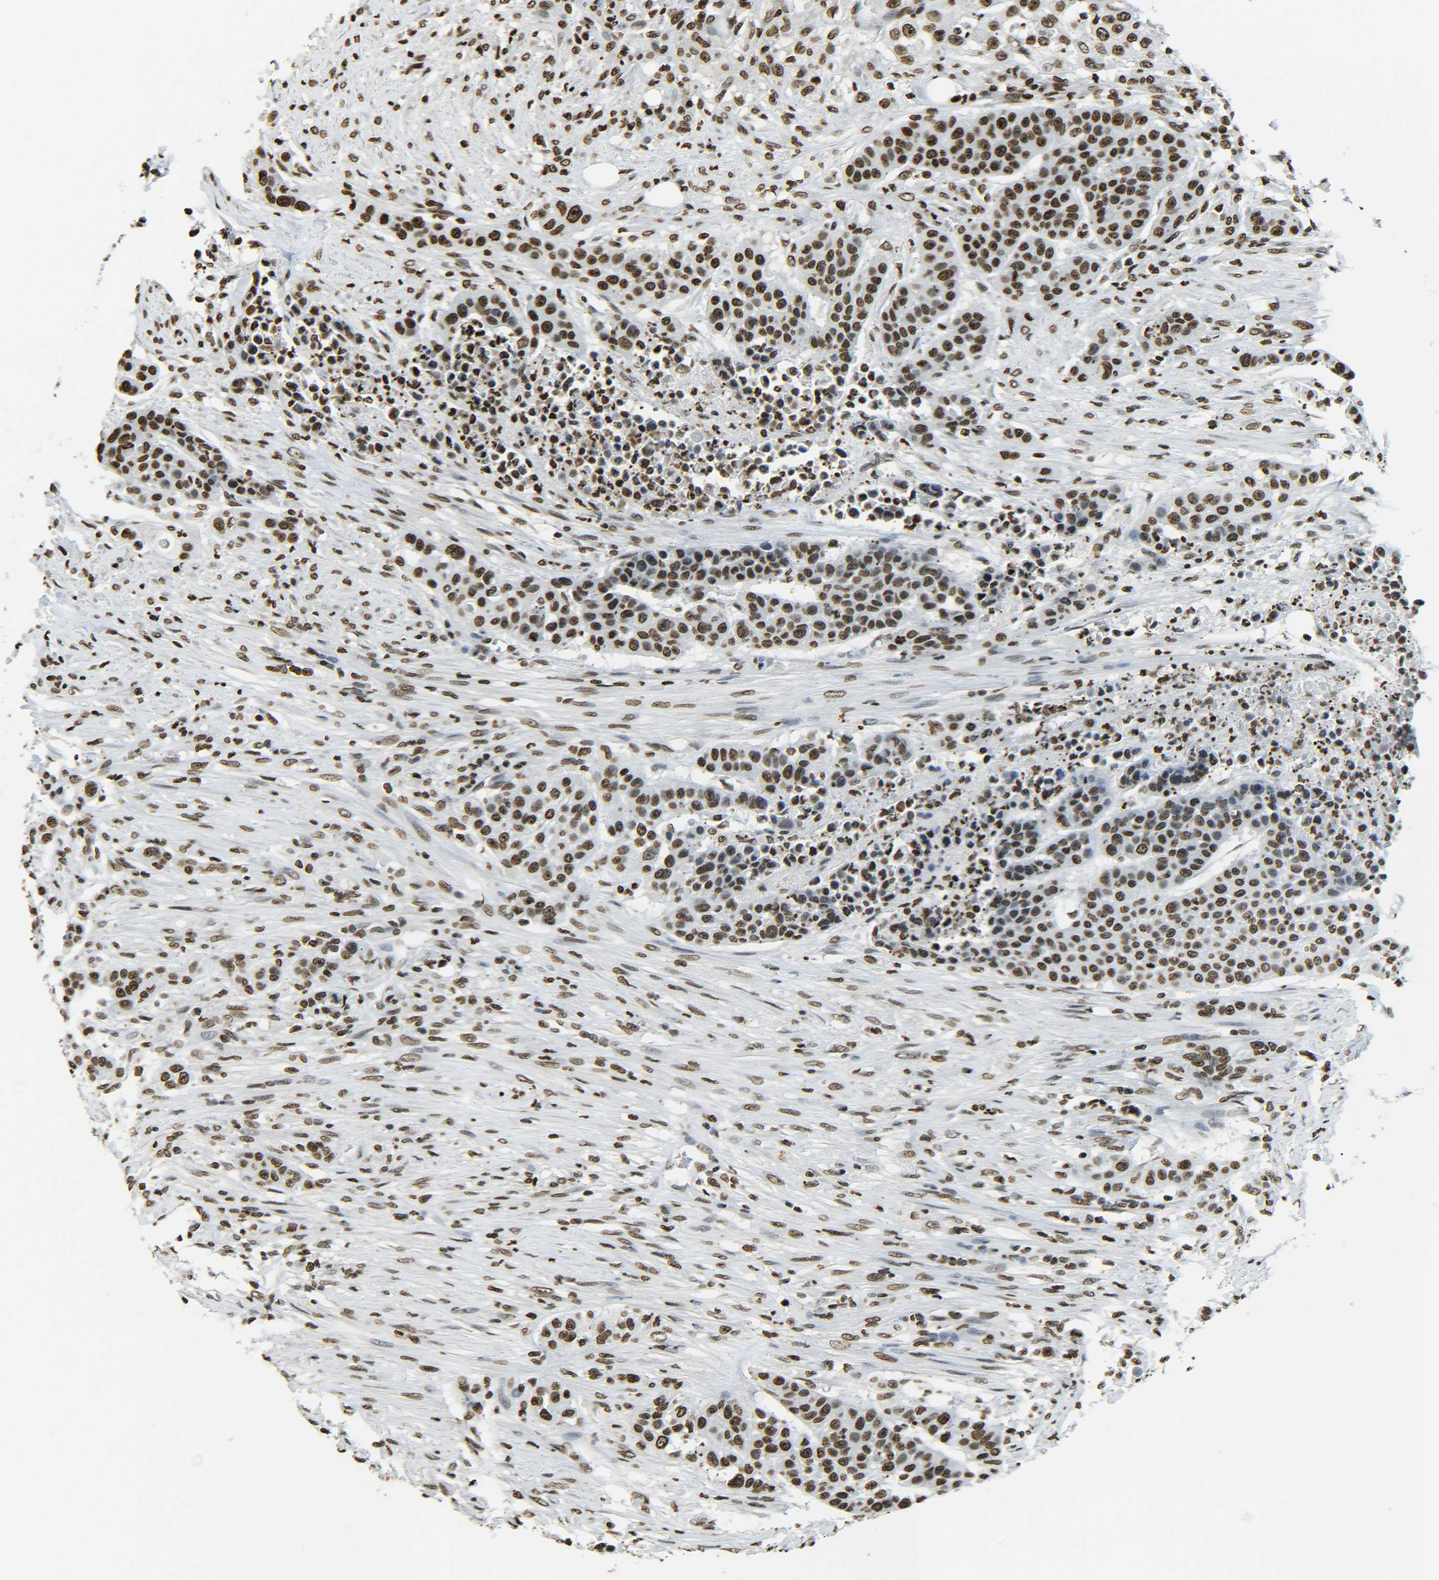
{"staining": {"intensity": "moderate", "quantity": ">75%", "location": "nuclear"}, "tissue": "urothelial cancer", "cell_type": "Tumor cells", "image_type": "cancer", "snomed": [{"axis": "morphology", "description": "Urothelial carcinoma, High grade"}, {"axis": "topography", "description": "Urinary bladder"}], "caption": "Immunohistochemical staining of urothelial cancer displays medium levels of moderate nuclear protein staining in about >75% of tumor cells.", "gene": "H4C16", "patient": {"sex": "male", "age": 74}}